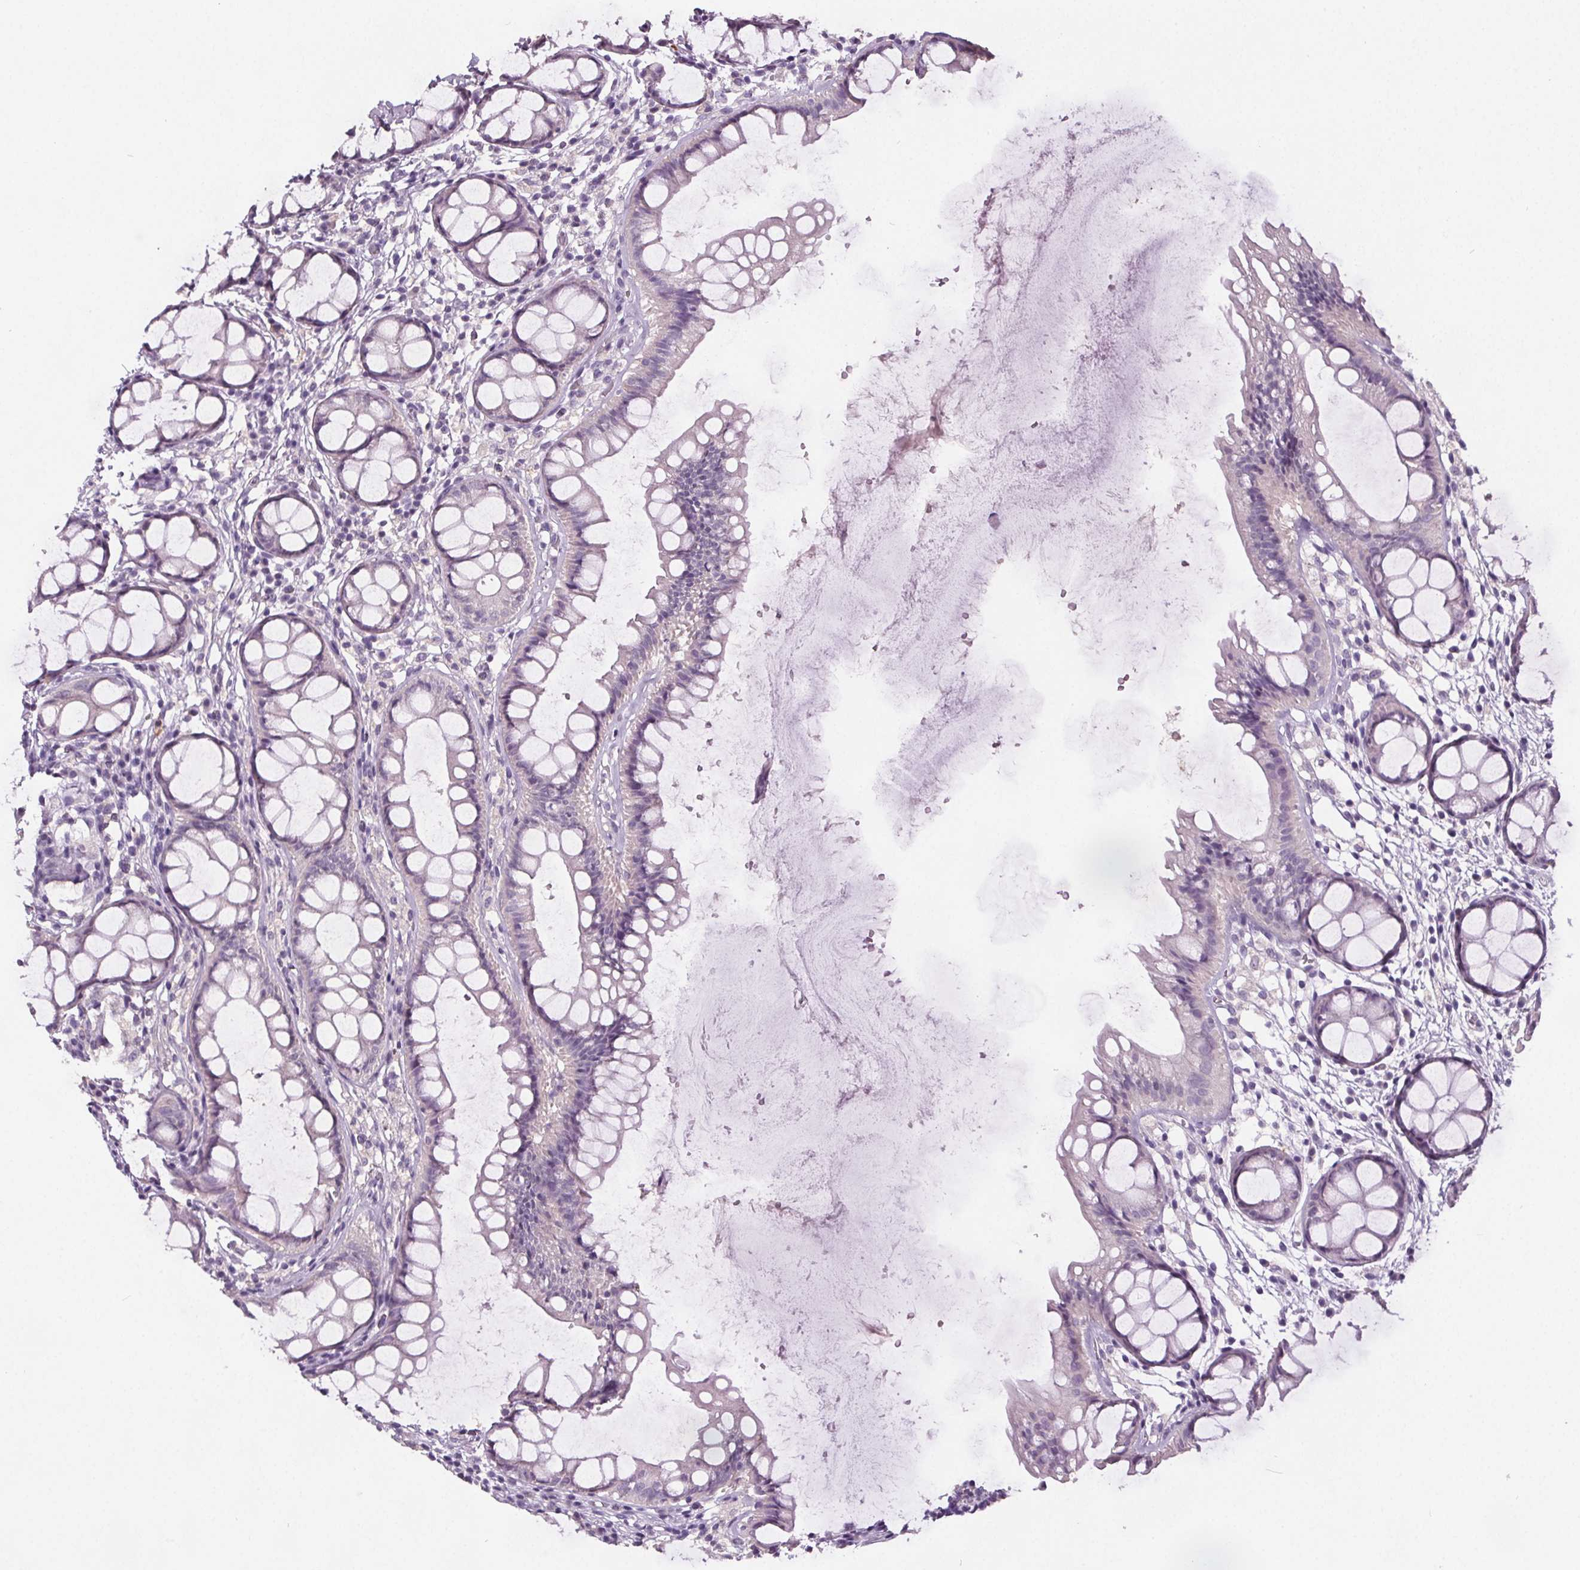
{"staining": {"intensity": "negative", "quantity": "none", "location": "none"}, "tissue": "rectum", "cell_type": "Glandular cells", "image_type": "normal", "snomed": [{"axis": "morphology", "description": "Normal tissue, NOS"}, {"axis": "topography", "description": "Rectum"}], "caption": "Immunohistochemical staining of unremarkable human rectum reveals no significant expression in glandular cells. (Brightfield microscopy of DAB IHC at high magnification).", "gene": "GPIHBP1", "patient": {"sex": "female", "age": 62}}